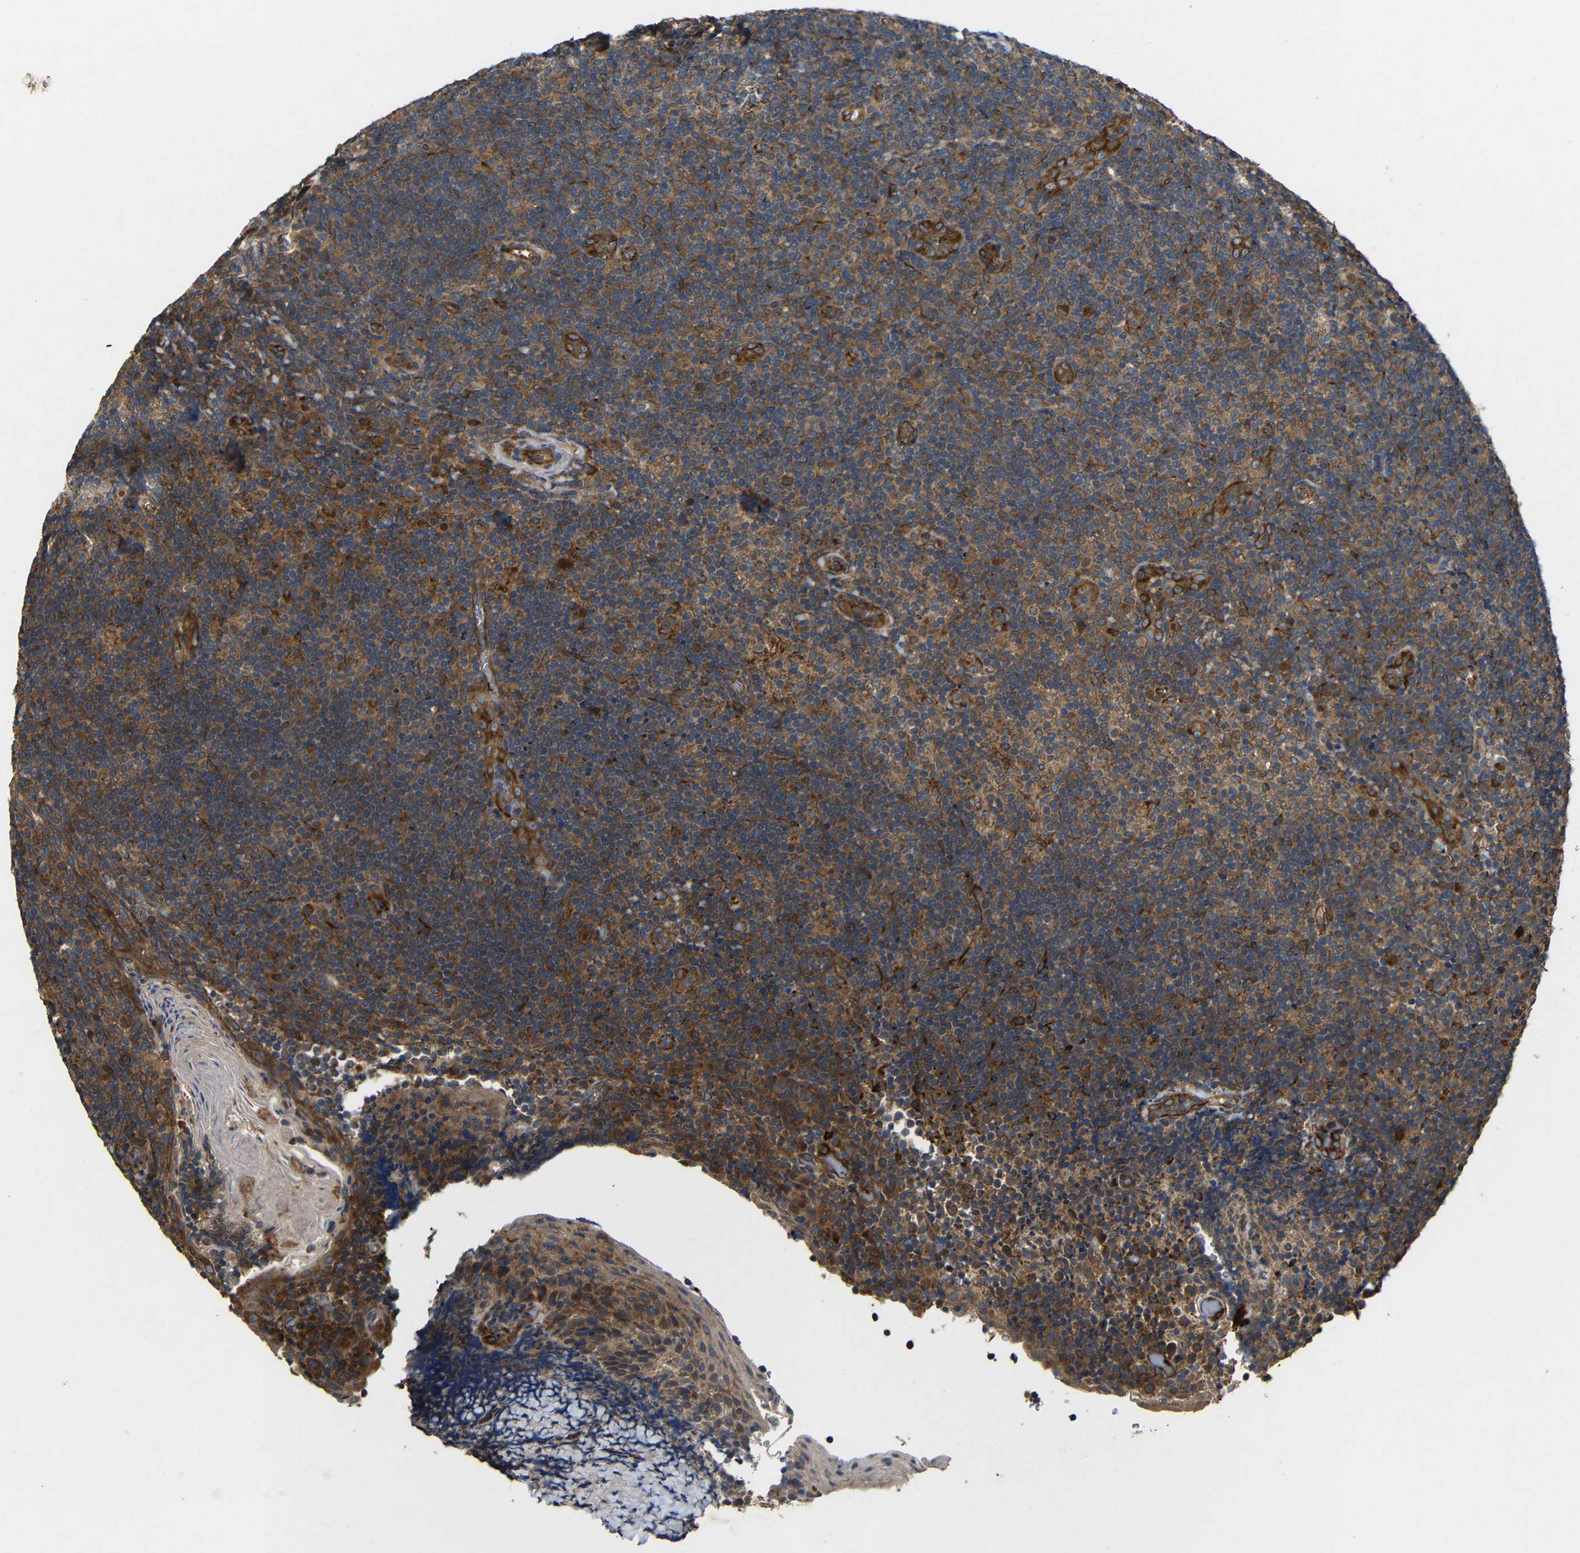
{"staining": {"intensity": "strong", "quantity": "25%-75%", "location": "cytoplasmic/membranous"}, "tissue": "tonsil", "cell_type": "Germinal center cells", "image_type": "normal", "snomed": [{"axis": "morphology", "description": "Normal tissue, NOS"}, {"axis": "topography", "description": "Tonsil"}], "caption": "Tonsil stained with DAB IHC displays high levels of strong cytoplasmic/membranous expression in approximately 25%-75% of germinal center cells. (IHC, brightfield microscopy, high magnification).", "gene": "EIF2S1", "patient": {"sex": "male", "age": 37}}